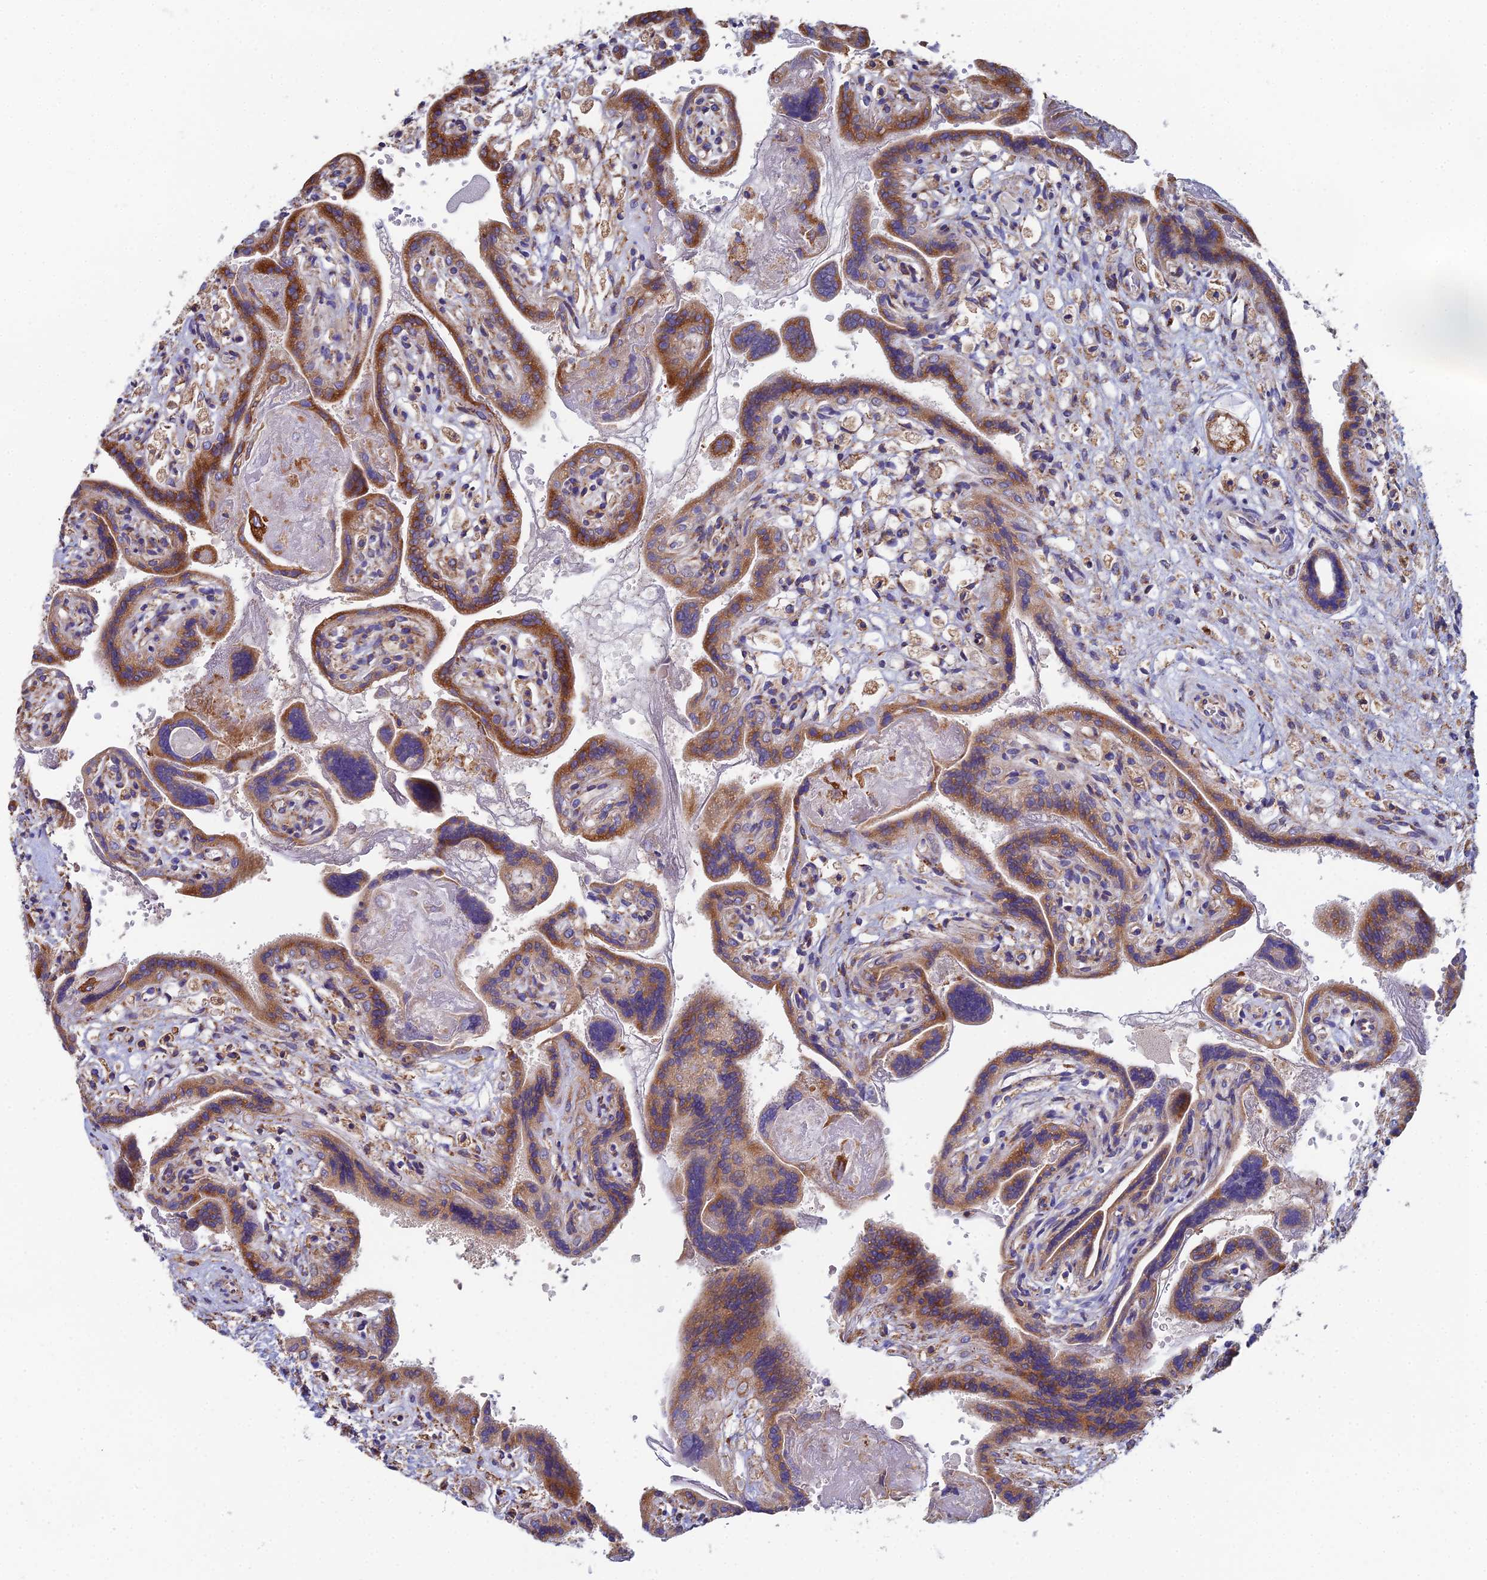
{"staining": {"intensity": "moderate", "quantity": ">75%", "location": "cytoplasmic/membranous"}, "tissue": "placenta", "cell_type": "Decidual cells", "image_type": "normal", "snomed": [{"axis": "morphology", "description": "Normal tissue, NOS"}, {"axis": "topography", "description": "Placenta"}], "caption": "Immunohistochemistry (DAB (3,3'-diaminobenzidine)) staining of benign human placenta demonstrates moderate cytoplasmic/membranous protein staining in about >75% of decidual cells.", "gene": "CLCN3", "patient": {"sex": "female", "age": 37}}